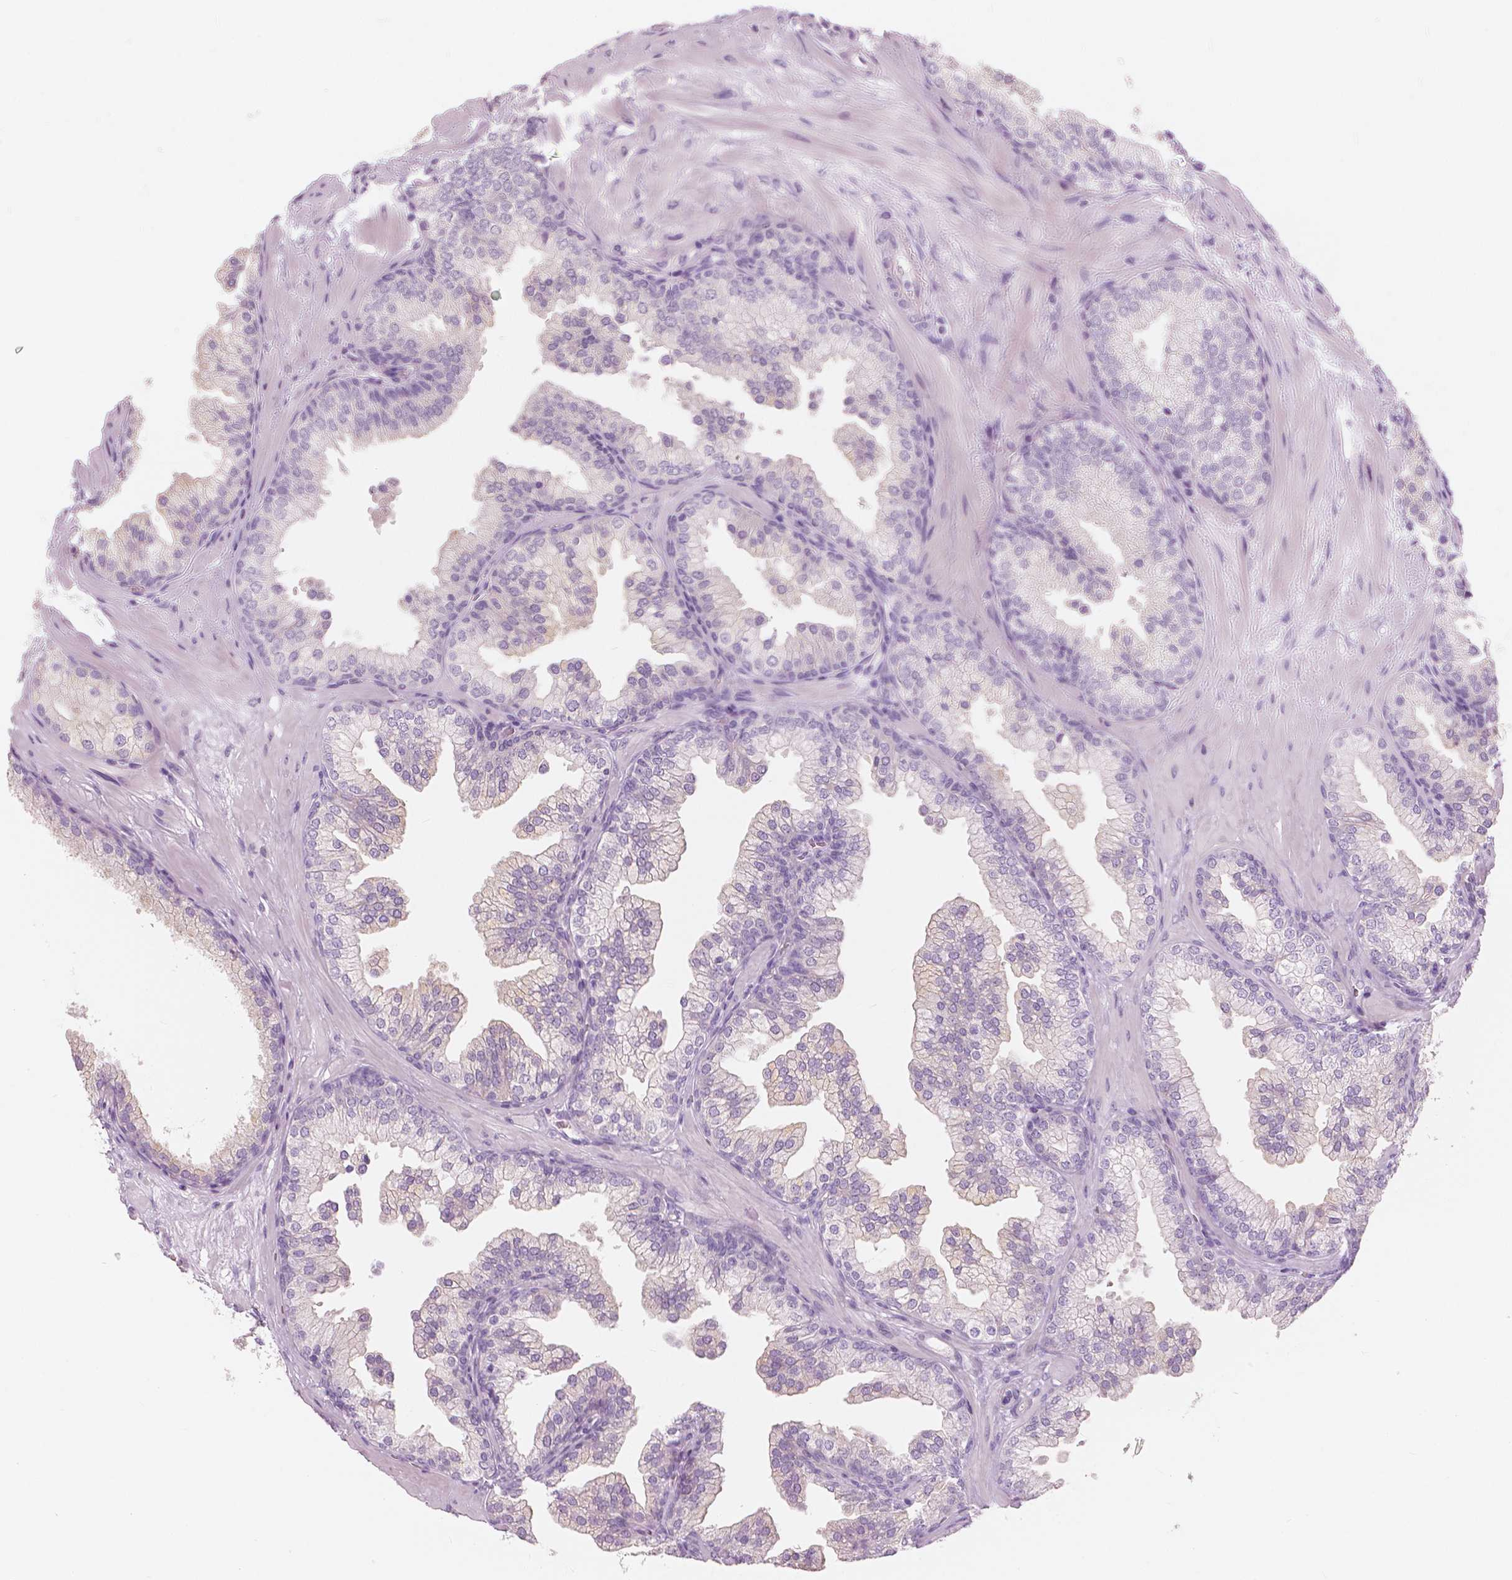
{"staining": {"intensity": "negative", "quantity": "none", "location": "none"}, "tissue": "prostate", "cell_type": "Glandular cells", "image_type": "normal", "snomed": [{"axis": "morphology", "description": "Normal tissue, NOS"}, {"axis": "topography", "description": "Prostate"}, {"axis": "topography", "description": "Peripheral nerve tissue"}], "caption": "DAB (3,3'-diaminobenzidine) immunohistochemical staining of unremarkable human prostate shows no significant positivity in glandular cells. (DAB IHC visualized using brightfield microscopy, high magnification).", "gene": "A4GNT", "patient": {"sex": "male", "age": 61}}